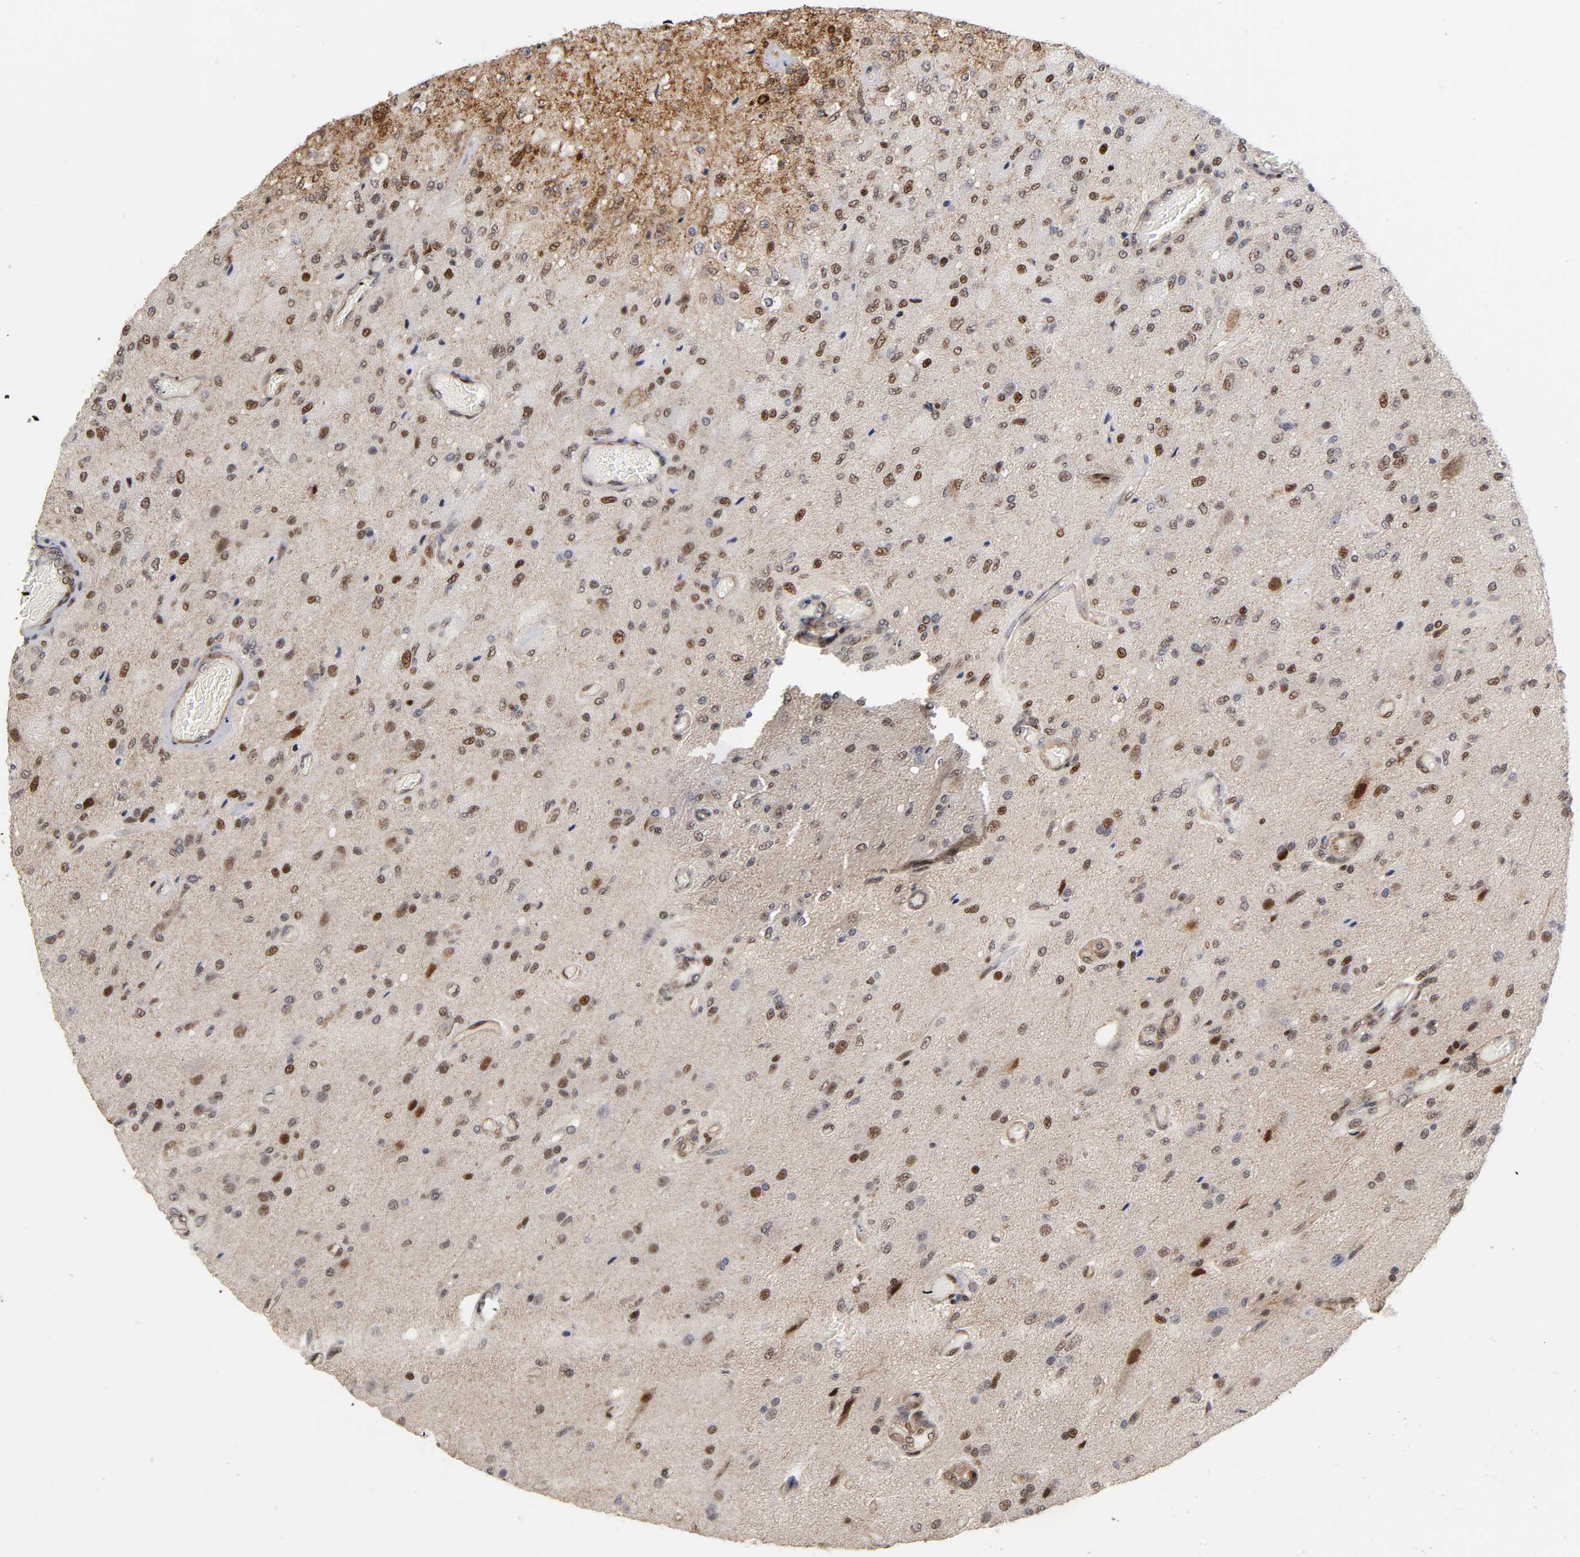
{"staining": {"intensity": "strong", "quantity": "25%-75%", "location": "nuclear"}, "tissue": "glioma", "cell_type": "Tumor cells", "image_type": "cancer", "snomed": [{"axis": "morphology", "description": "Normal tissue, NOS"}, {"axis": "morphology", "description": "Glioma, malignant, High grade"}, {"axis": "topography", "description": "Cerebral cortex"}], "caption": "Immunohistochemical staining of malignant glioma (high-grade) reveals high levels of strong nuclear protein expression in about 25%-75% of tumor cells.", "gene": "STK38", "patient": {"sex": "male", "age": 77}}